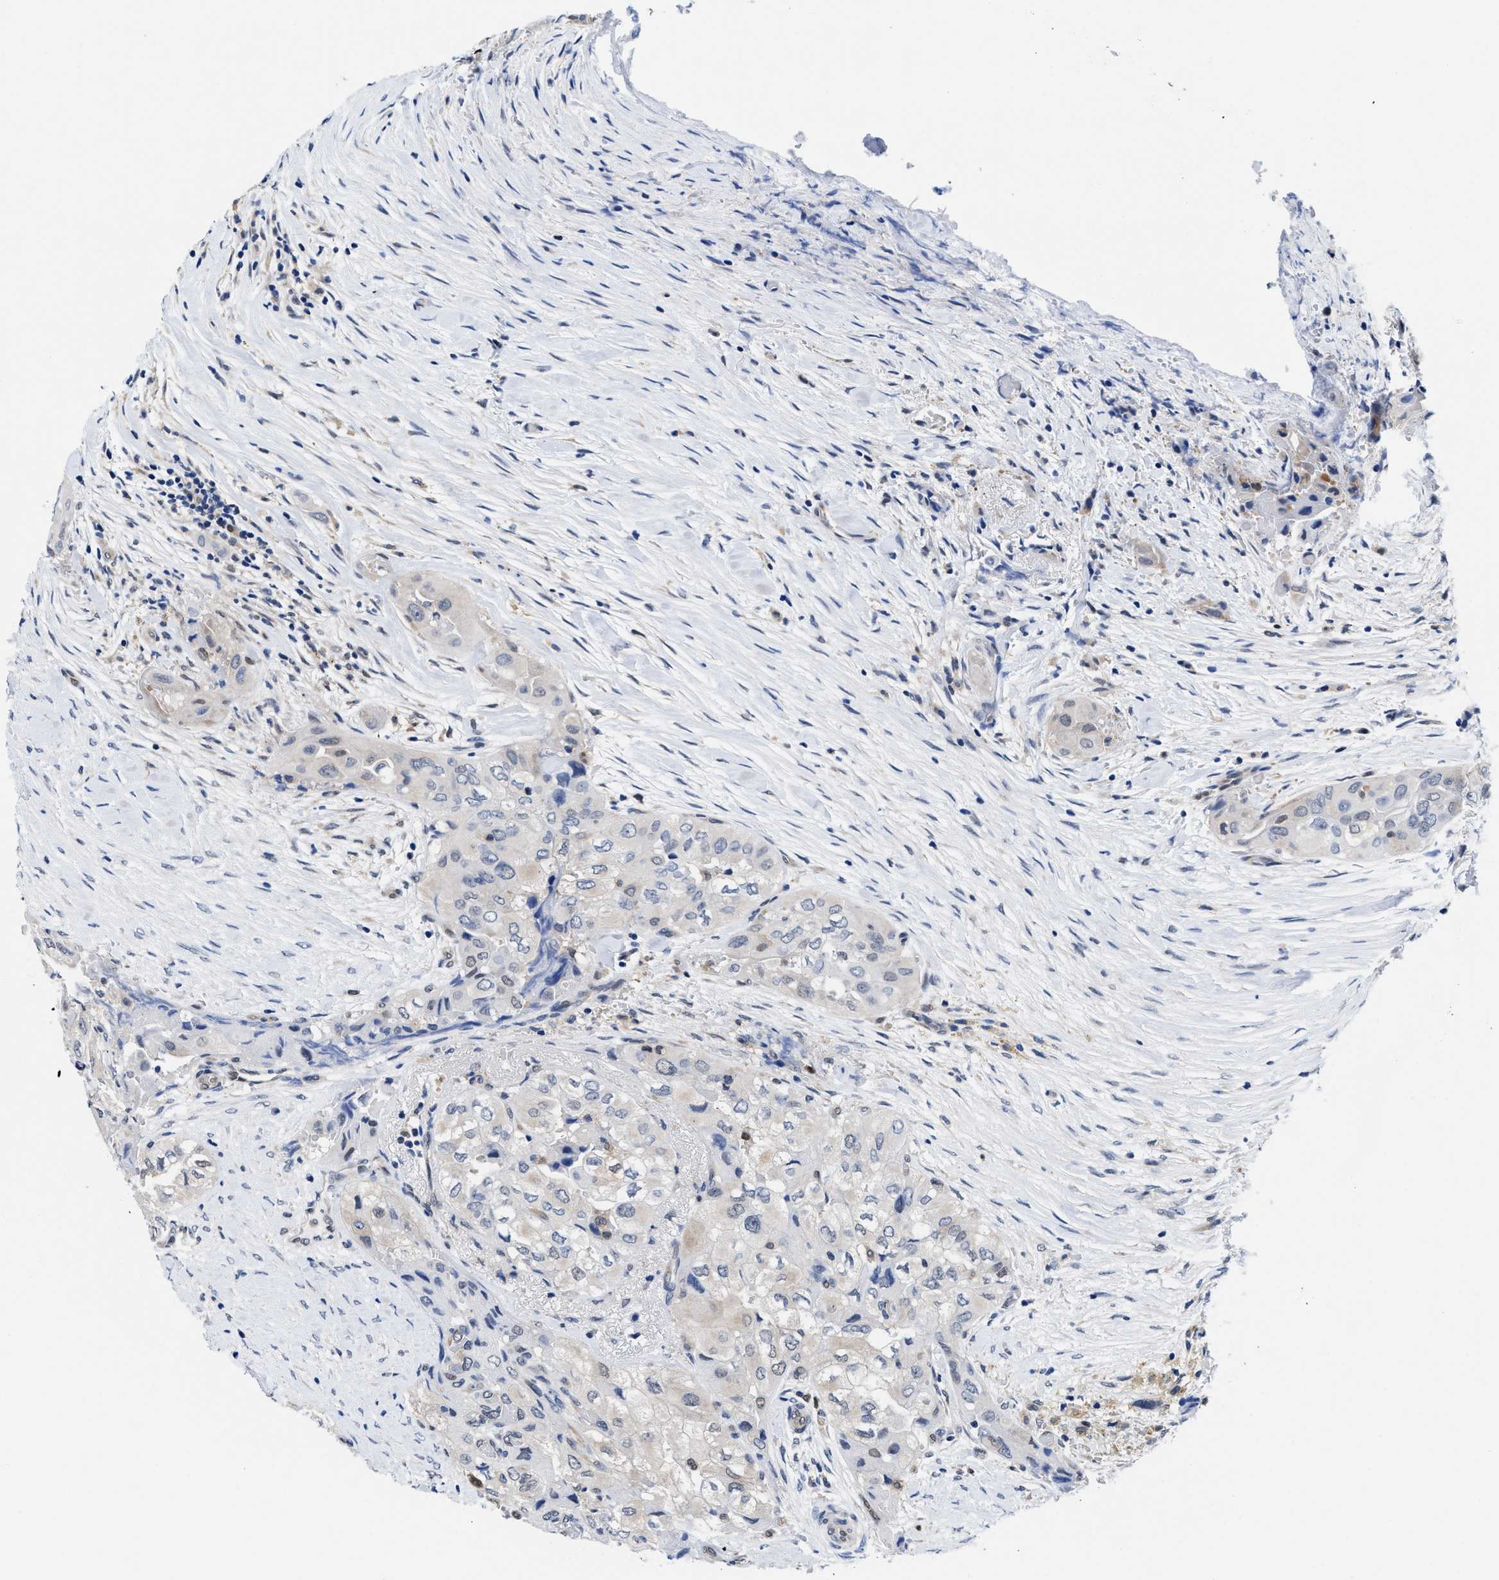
{"staining": {"intensity": "negative", "quantity": "none", "location": "none"}, "tissue": "thyroid cancer", "cell_type": "Tumor cells", "image_type": "cancer", "snomed": [{"axis": "morphology", "description": "Papillary adenocarcinoma, NOS"}, {"axis": "topography", "description": "Thyroid gland"}], "caption": "Immunohistochemistry (IHC) histopathology image of neoplastic tissue: human papillary adenocarcinoma (thyroid) stained with DAB demonstrates no significant protein staining in tumor cells. Brightfield microscopy of immunohistochemistry stained with DAB (3,3'-diaminobenzidine) (brown) and hematoxylin (blue), captured at high magnification.", "gene": "ACLY", "patient": {"sex": "female", "age": 59}}